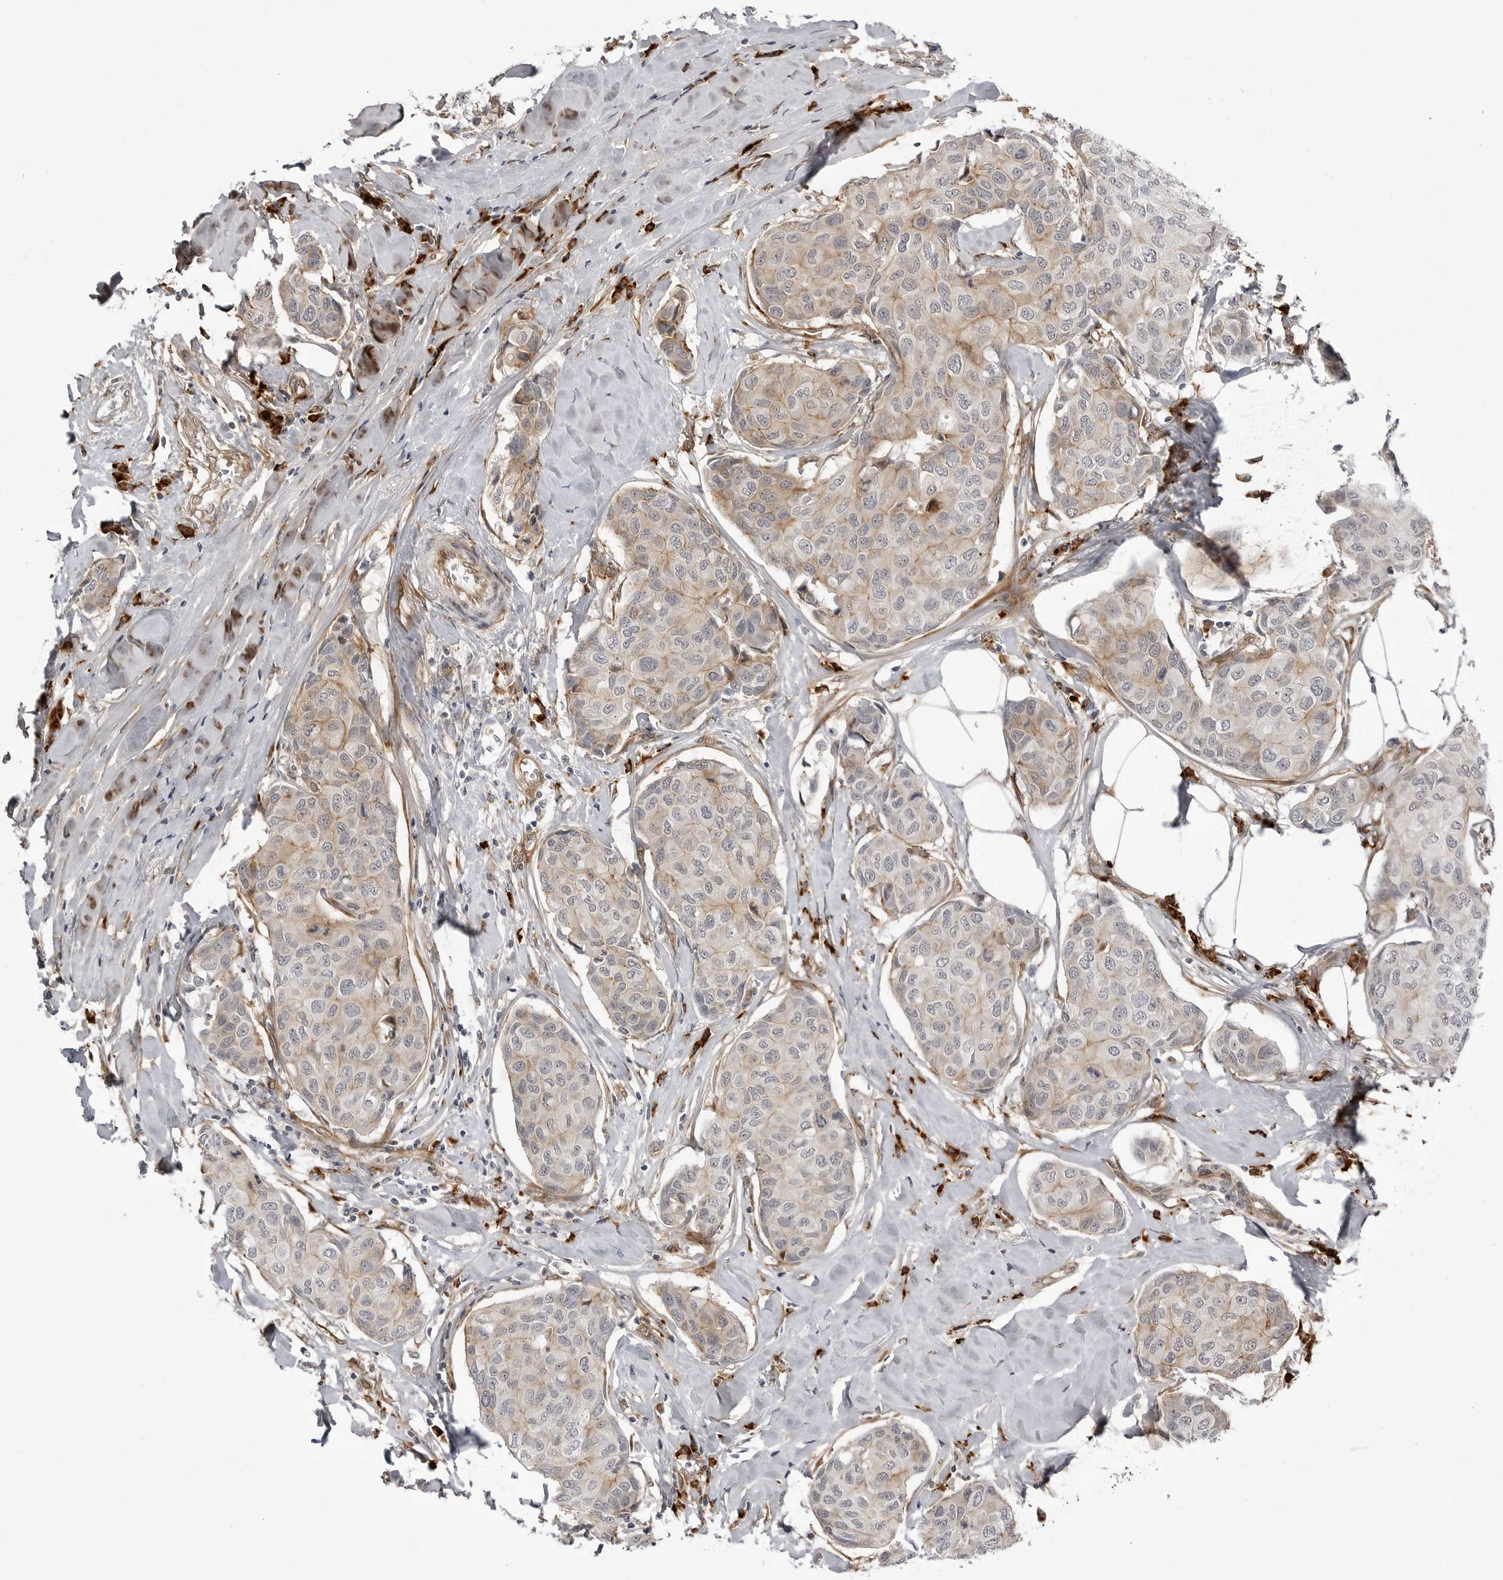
{"staining": {"intensity": "weak", "quantity": "25%-75%", "location": "cytoplasmic/membranous"}, "tissue": "breast cancer", "cell_type": "Tumor cells", "image_type": "cancer", "snomed": [{"axis": "morphology", "description": "Duct carcinoma"}, {"axis": "topography", "description": "Breast"}], "caption": "Protein expression by immunohistochemistry (IHC) shows weak cytoplasmic/membranous staining in about 25%-75% of tumor cells in infiltrating ductal carcinoma (breast). The staining is performed using DAB (3,3'-diaminobenzidine) brown chromogen to label protein expression. The nuclei are counter-stained blue using hematoxylin.", "gene": "ARL5A", "patient": {"sex": "female", "age": 80}}